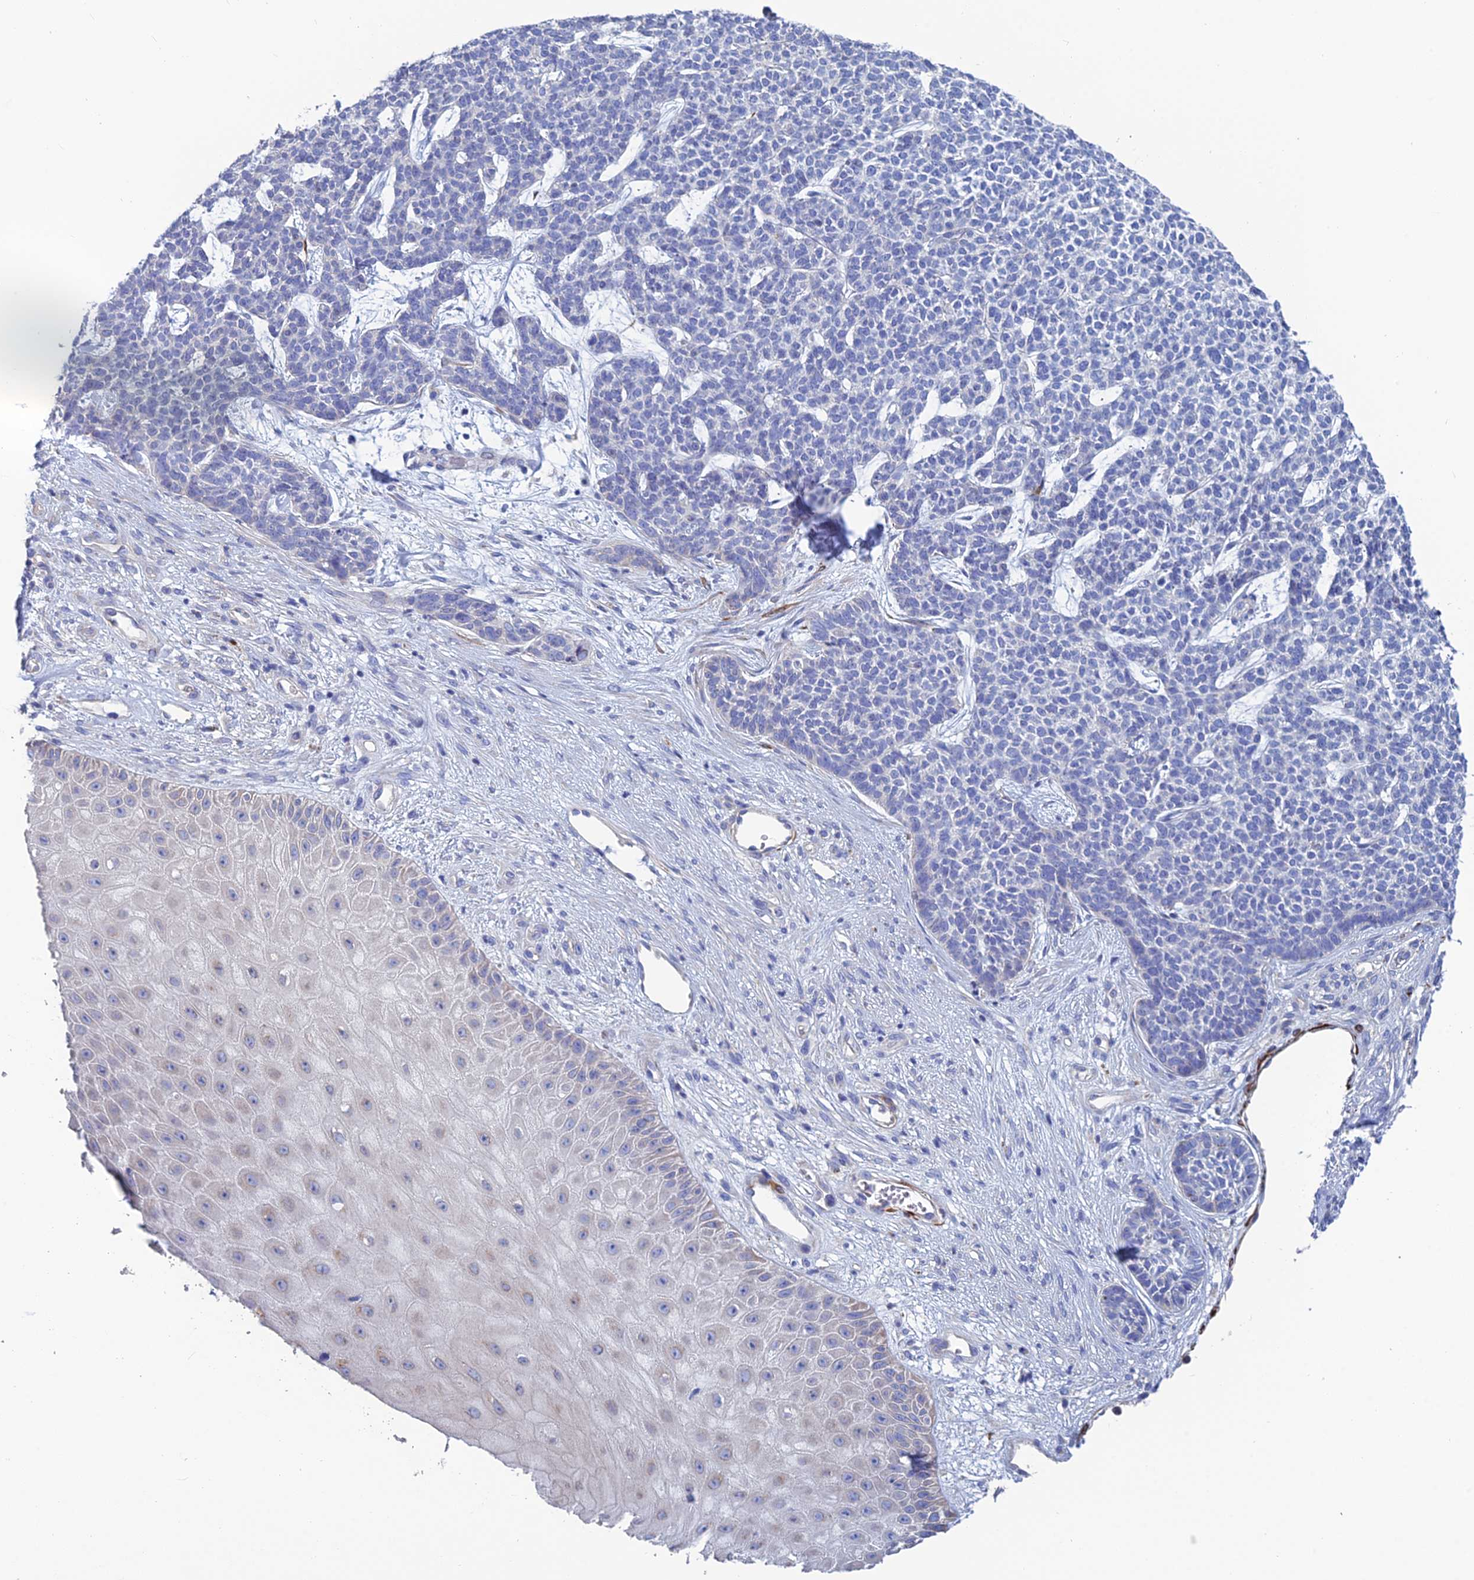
{"staining": {"intensity": "negative", "quantity": "none", "location": "none"}, "tissue": "skin cancer", "cell_type": "Tumor cells", "image_type": "cancer", "snomed": [{"axis": "morphology", "description": "Basal cell carcinoma"}, {"axis": "topography", "description": "Skin"}], "caption": "DAB immunohistochemical staining of human basal cell carcinoma (skin) reveals no significant expression in tumor cells. The staining is performed using DAB (3,3'-diaminobenzidine) brown chromogen with nuclei counter-stained in using hematoxylin.", "gene": "PCDHA8", "patient": {"sex": "female", "age": 84}}